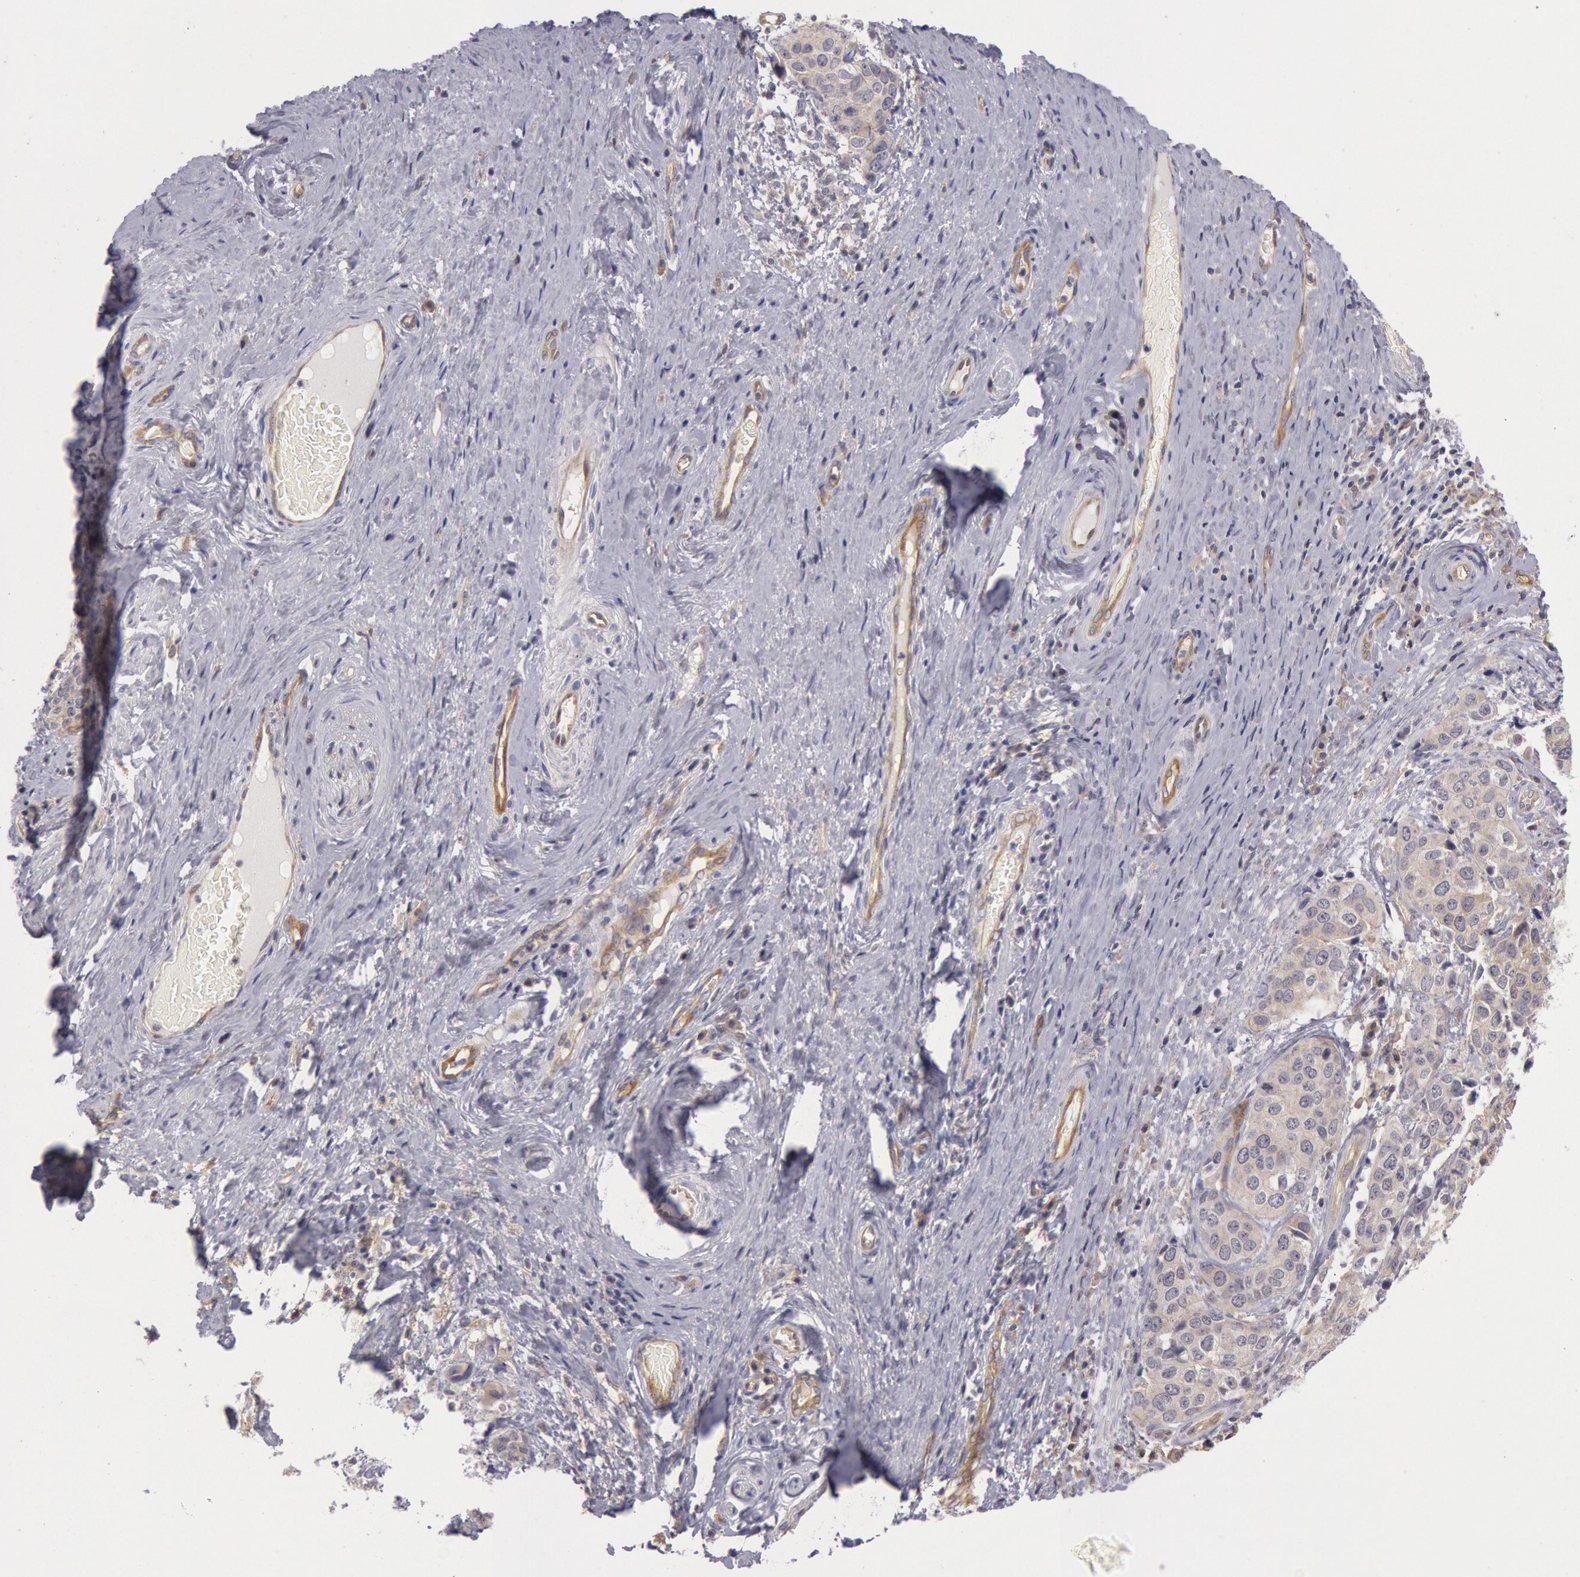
{"staining": {"intensity": "weak", "quantity": ">75%", "location": "cytoplasmic/membranous"}, "tissue": "cervical cancer", "cell_type": "Tumor cells", "image_type": "cancer", "snomed": [{"axis": "morphology", "description": "Squamous cell carcinoma, NOS"}, {"axis": "topography", "description": "Cervix"}], "caption": "This is an image of immunohistochemistry (IHC) staining of cervical squamous cell carcinoma, which shows weak positivity in the cytoplasmic/membranous of tumor cells.", "gene": "MYO5A", "patient": {"sex": "female", "age": 54}}